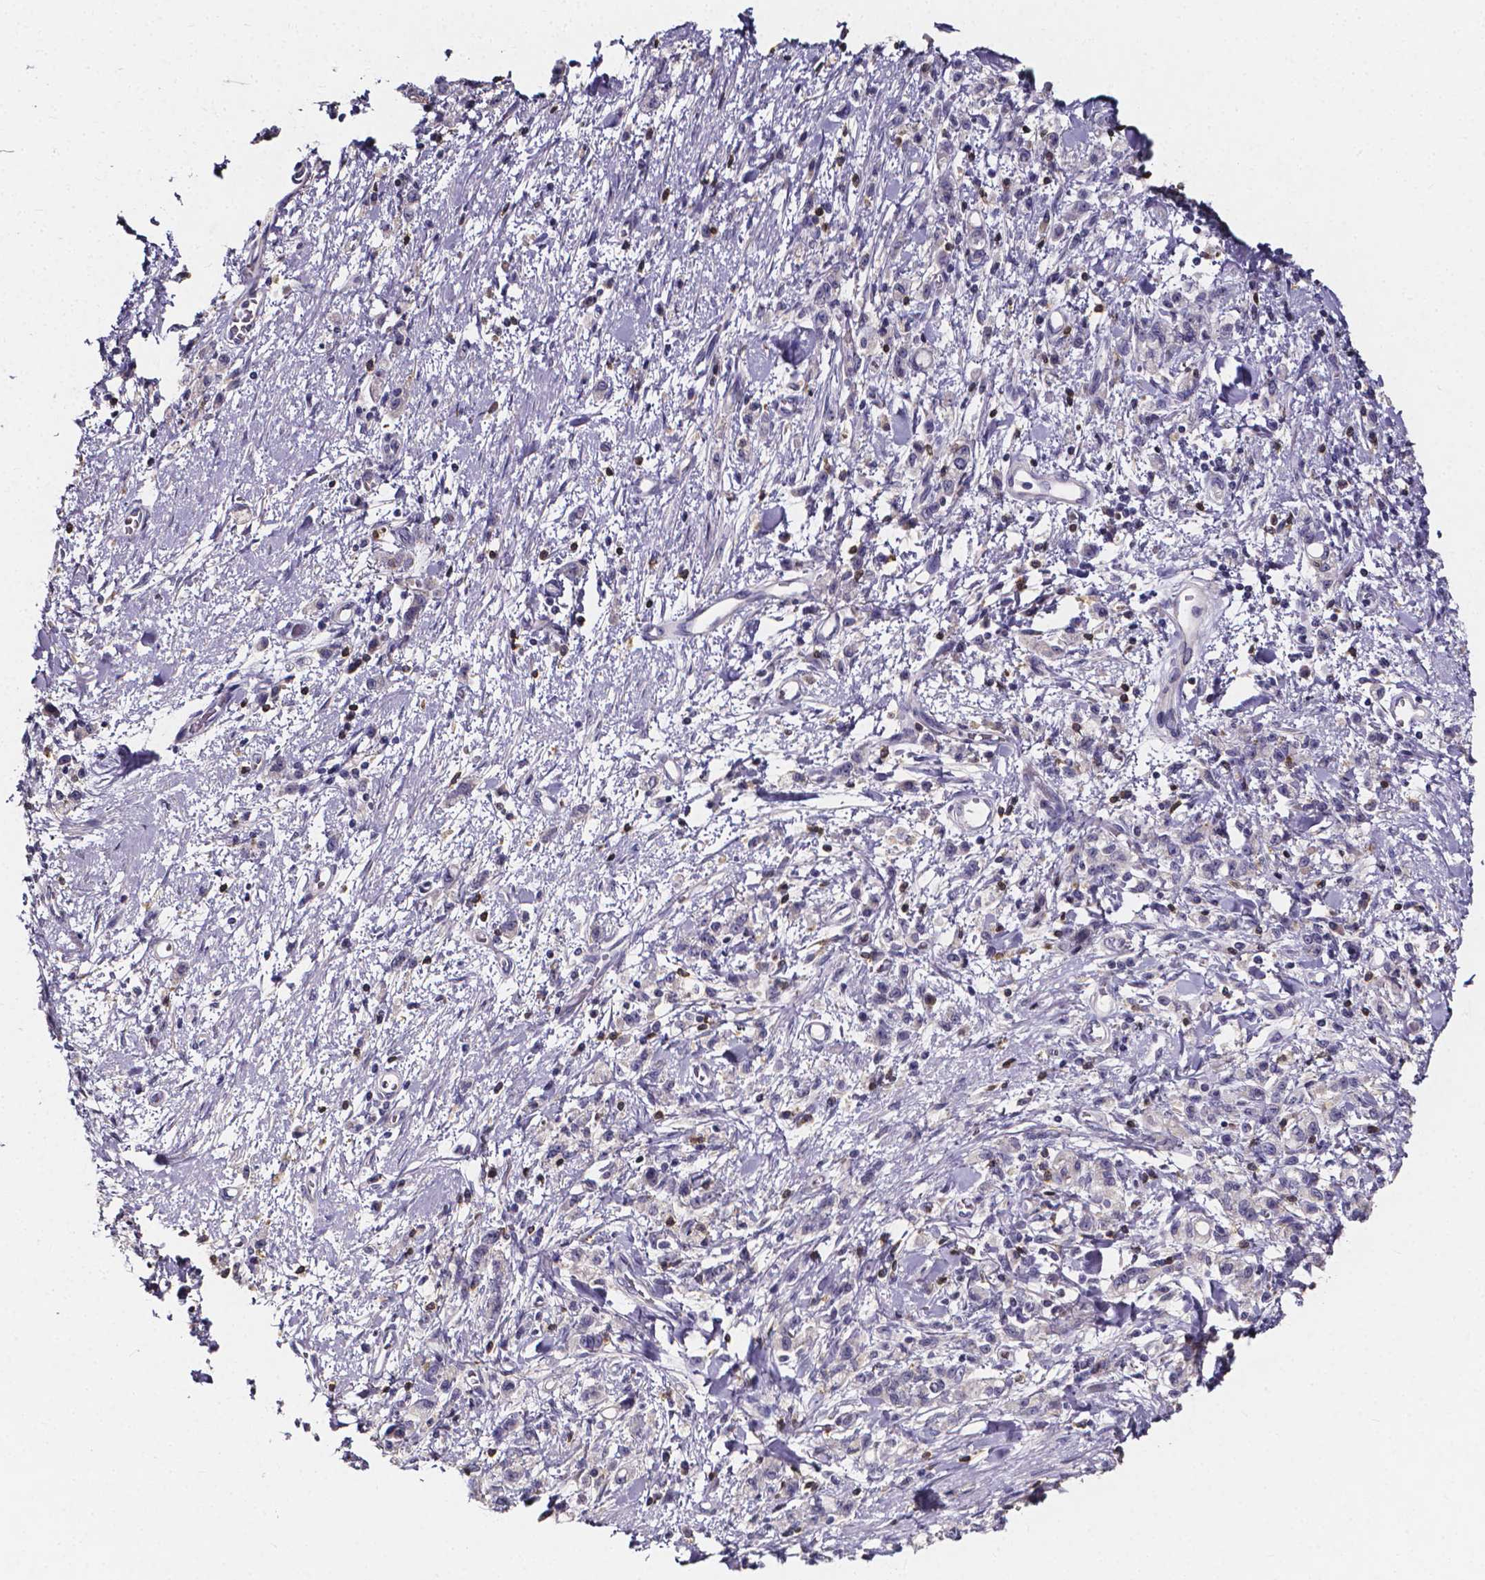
{"staining": {"intensity": "negative", "quantity": "none", "location": "none"}, "tissue": "stomach cancer", "cell_type": "Tumor cells", "image_type": "cancer", "snomed": [{"axis": "morphology", "description": "Adenocarcinoma, NOS"}, {"axis": "topography", "description": "Stomach"}], "caption": "The image demonstrates no staining of tumor cells in adenocarcinoma (stomach).", "gene": "THEMIS", "patient": {"sex": "male", "age": 77}}